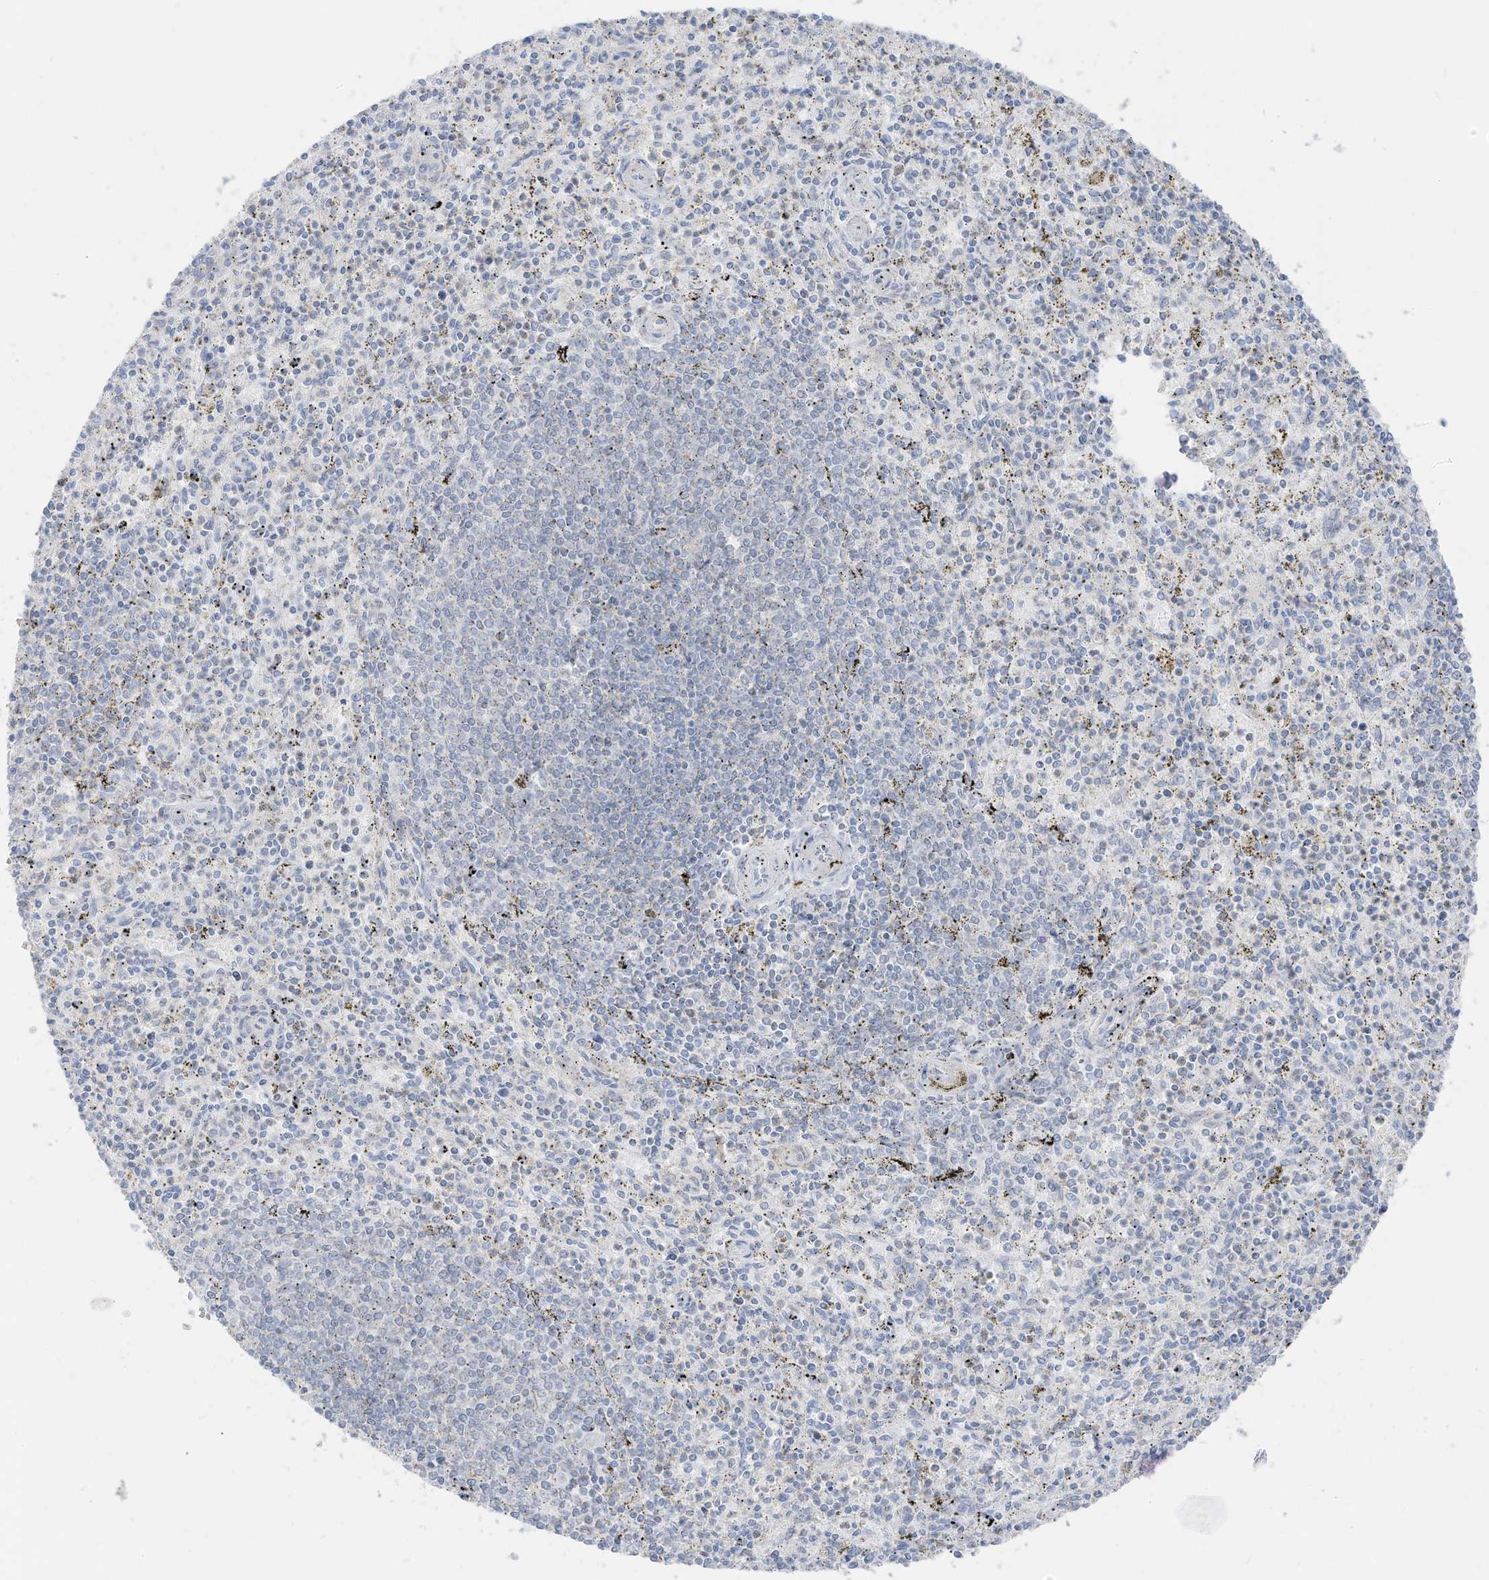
{"staining": {"intensity": "negative", "quantity": "none", "location": "none"}, "tissue": "spleen", "cell_type": "Cells in red pulp", "image_type": "normal", "snomed": [{"axis": "morphology", "description": "Normal tissue, NOS"}, {"axis": "topography", "description": "Spleen"}], "caption": "An IHC histopathology image of unremarkable spleen is shown. There is no staining in cells in red pulp of spleen.", "gene": "ETHE1", "patient": {"sex": "male", "age": 72}}